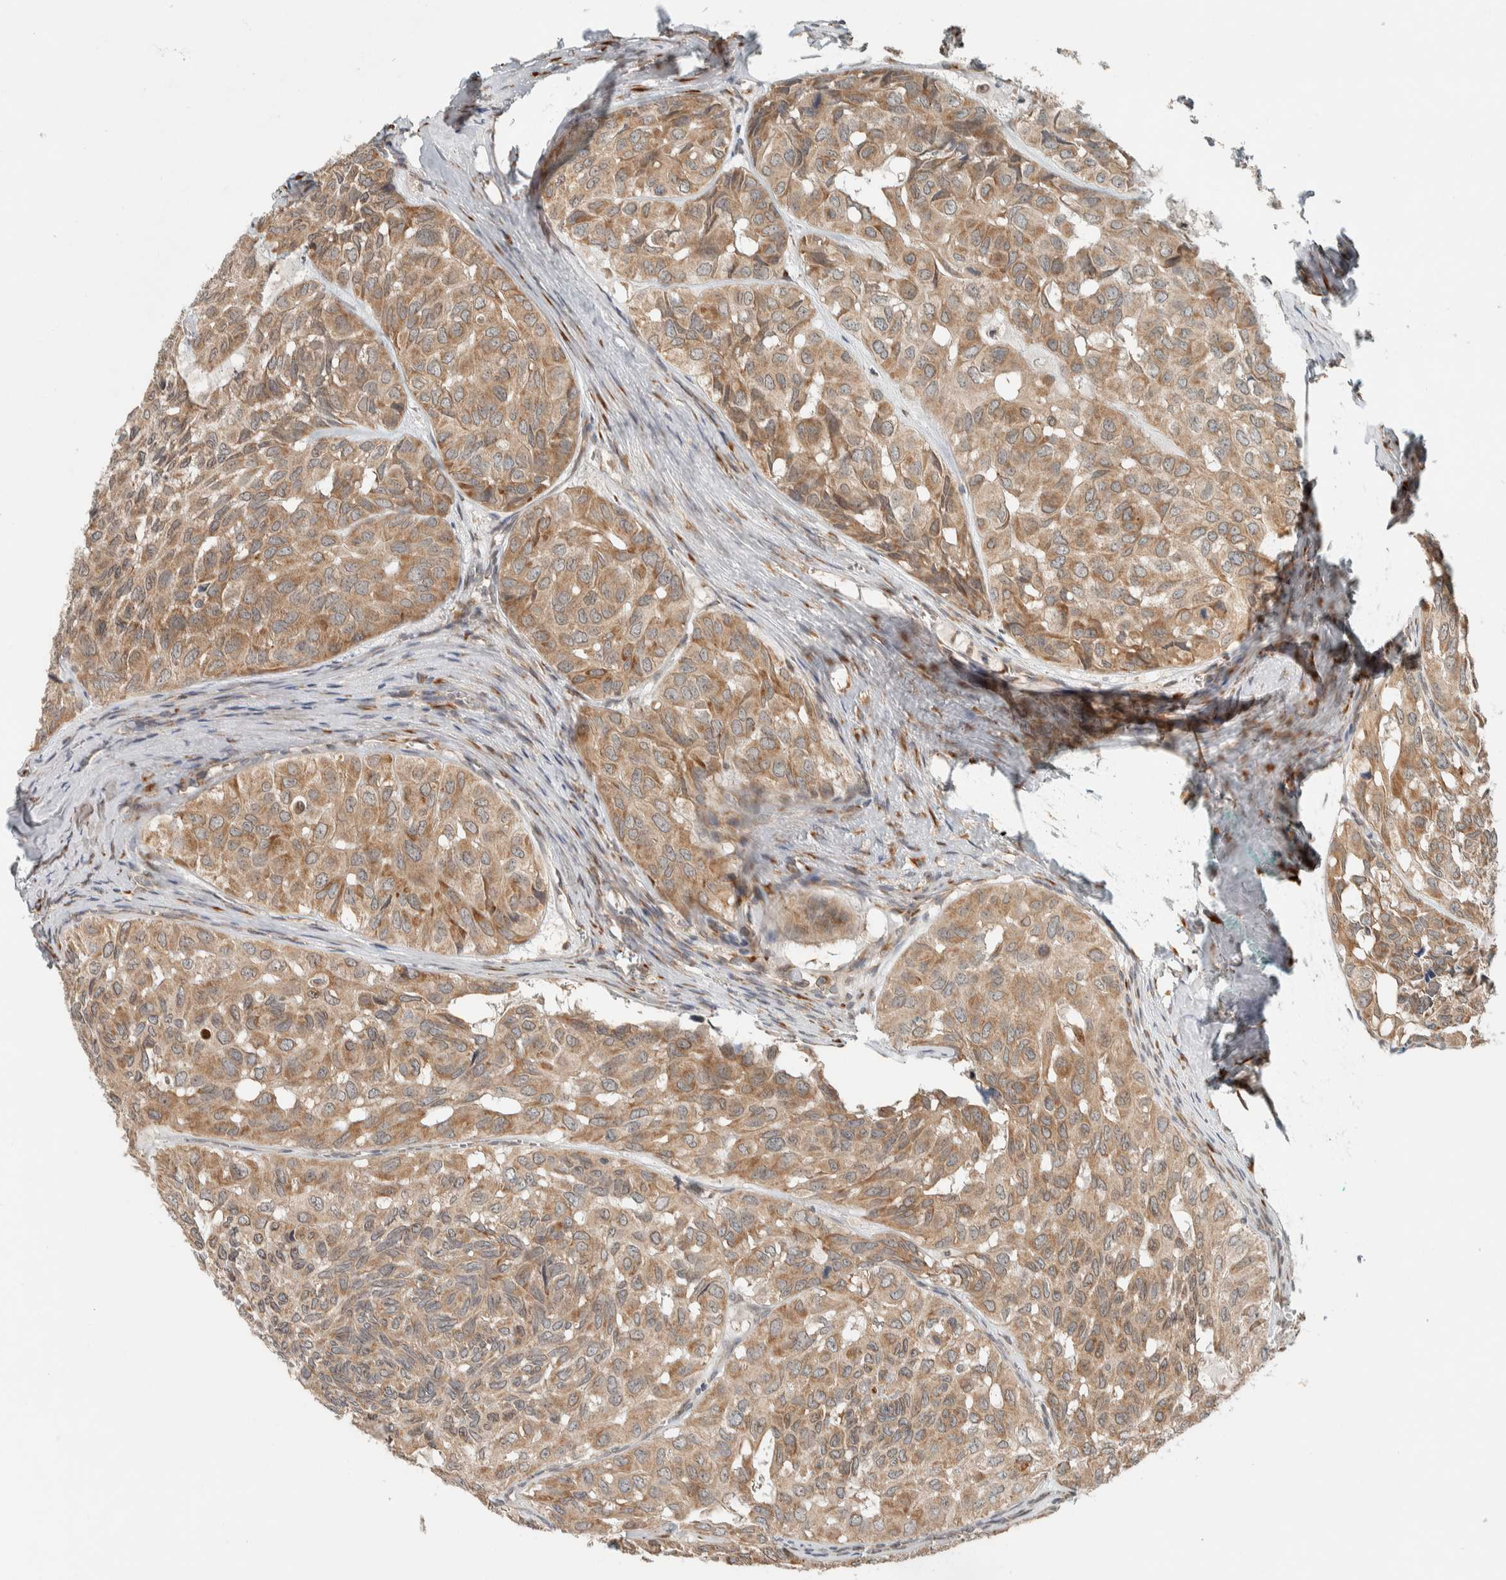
{"staining": {"intensity": "moderate", "quantity": ">75%", "location": "cytoplasmic/membranous"}, "tissue": "head and neck cancer", "cell_type": "Tumor cells", "image_type": "cancer", "snomed": [{"axis": "morphology", "description": "Adenocarcinoma, NOS"}, {"axis": "topography", "description": "Salivary gland, NOS"}, {"axis": "topography", "description": "Head-Neck"}], "caption": "IHC (DAB) staining of head and neck cancer (adenocarcinoma) displays moderate cytoplasmic/membranous protein expression in approximately >75% of tumor cells.", "gene": "CTBP2", "patient": {"sex": "female", "age": 76}}